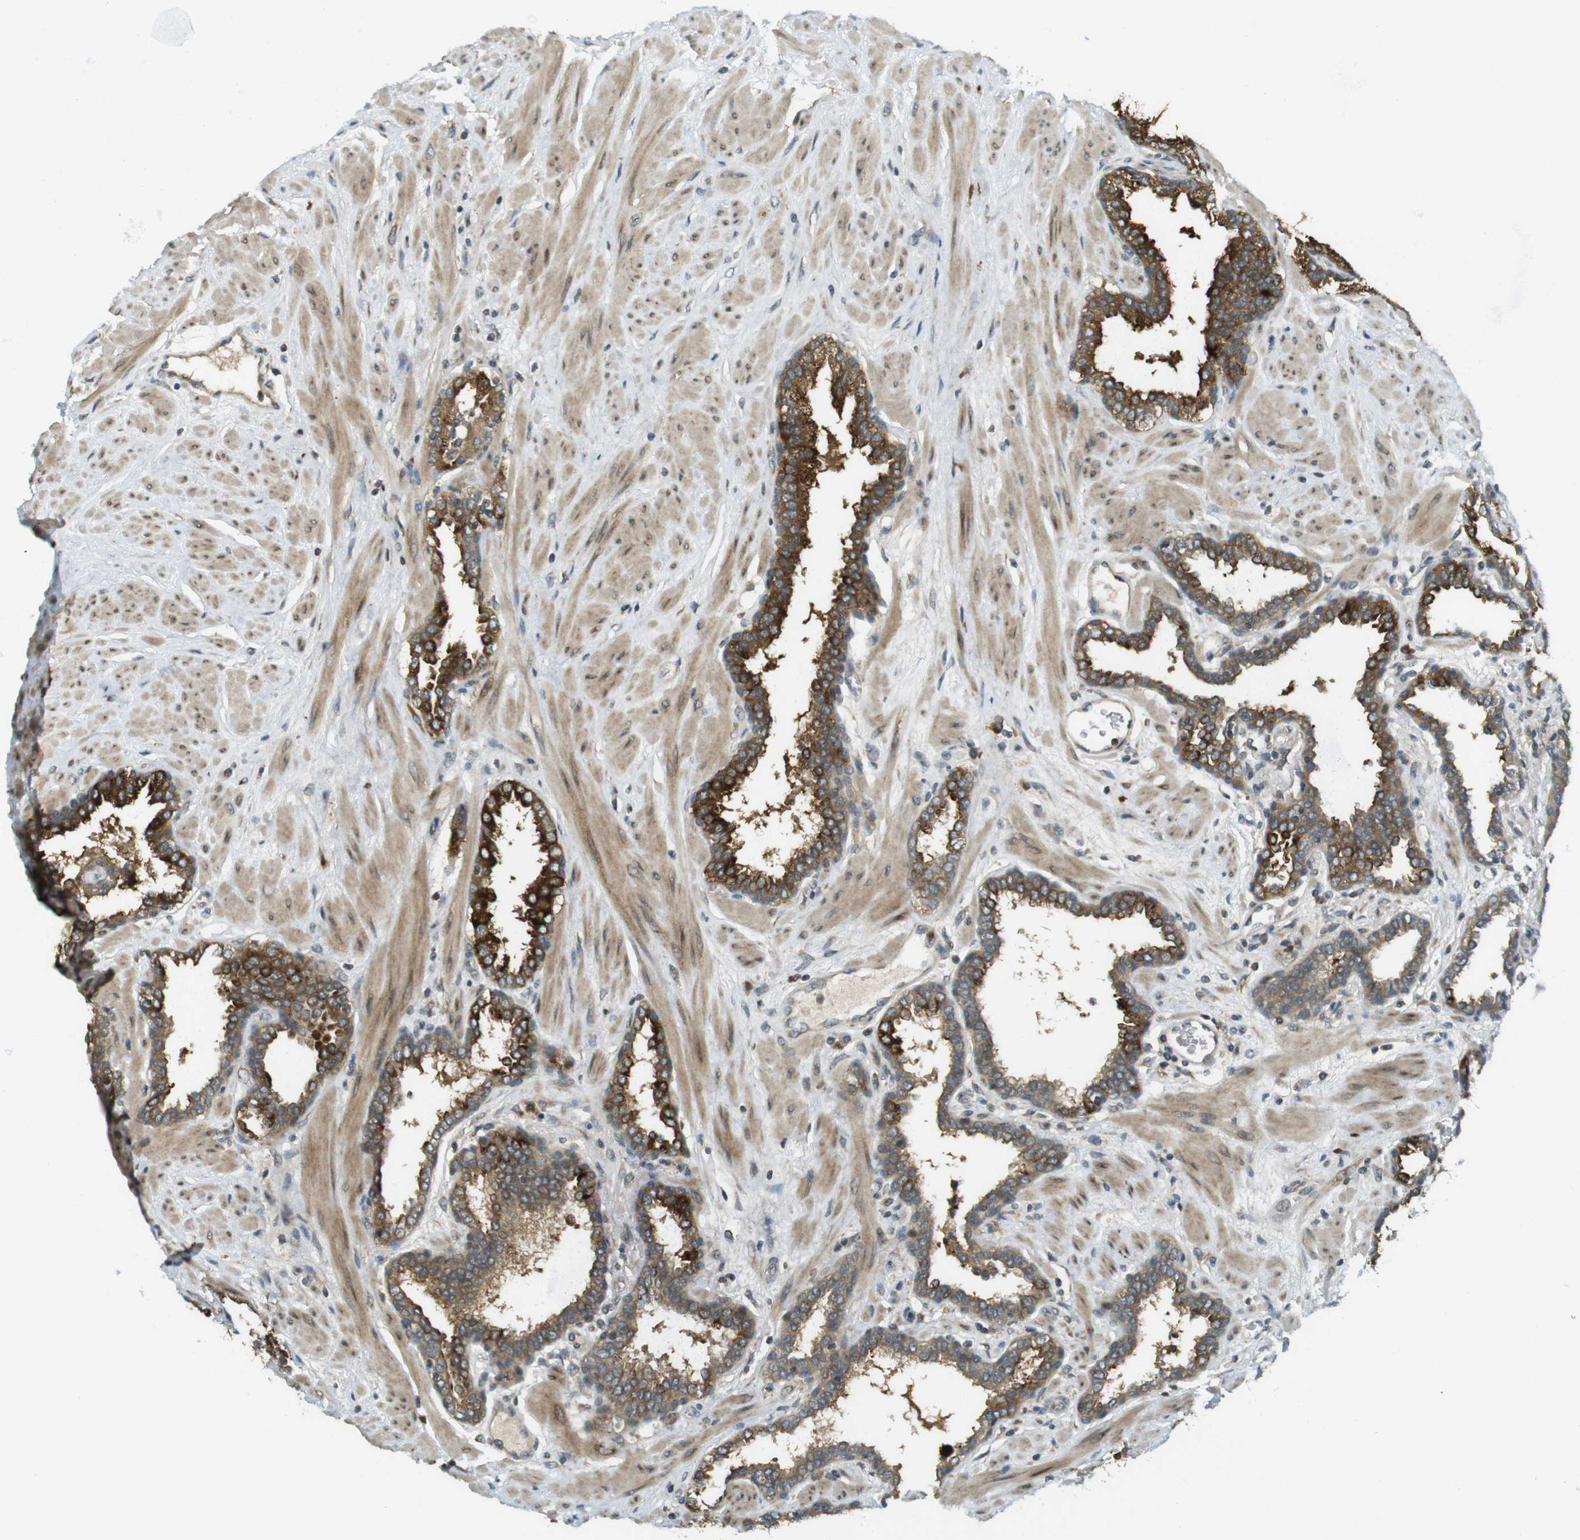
{"staining": {"intensity": "strong", "quantity": ">75%", "location": "cytoplasmic/membranous"}, "tissue": "prostate", "cell_type": "Glandular cells", "image_type": "normal", "snomed": [{"axis": "morphology", "description": "Normal tissue, NOS"}, {"axis": "topography", "description": "Prostate"}], "caption": "IHC of benign prostate exhibits high levels of strong cytoplasmic/membranous expression in about >75% of glandular cells. (IHC, brightfield microscopy, high magnification).", "gene": "CLRN3", "patient": {"sex": "male", "age": 51}}